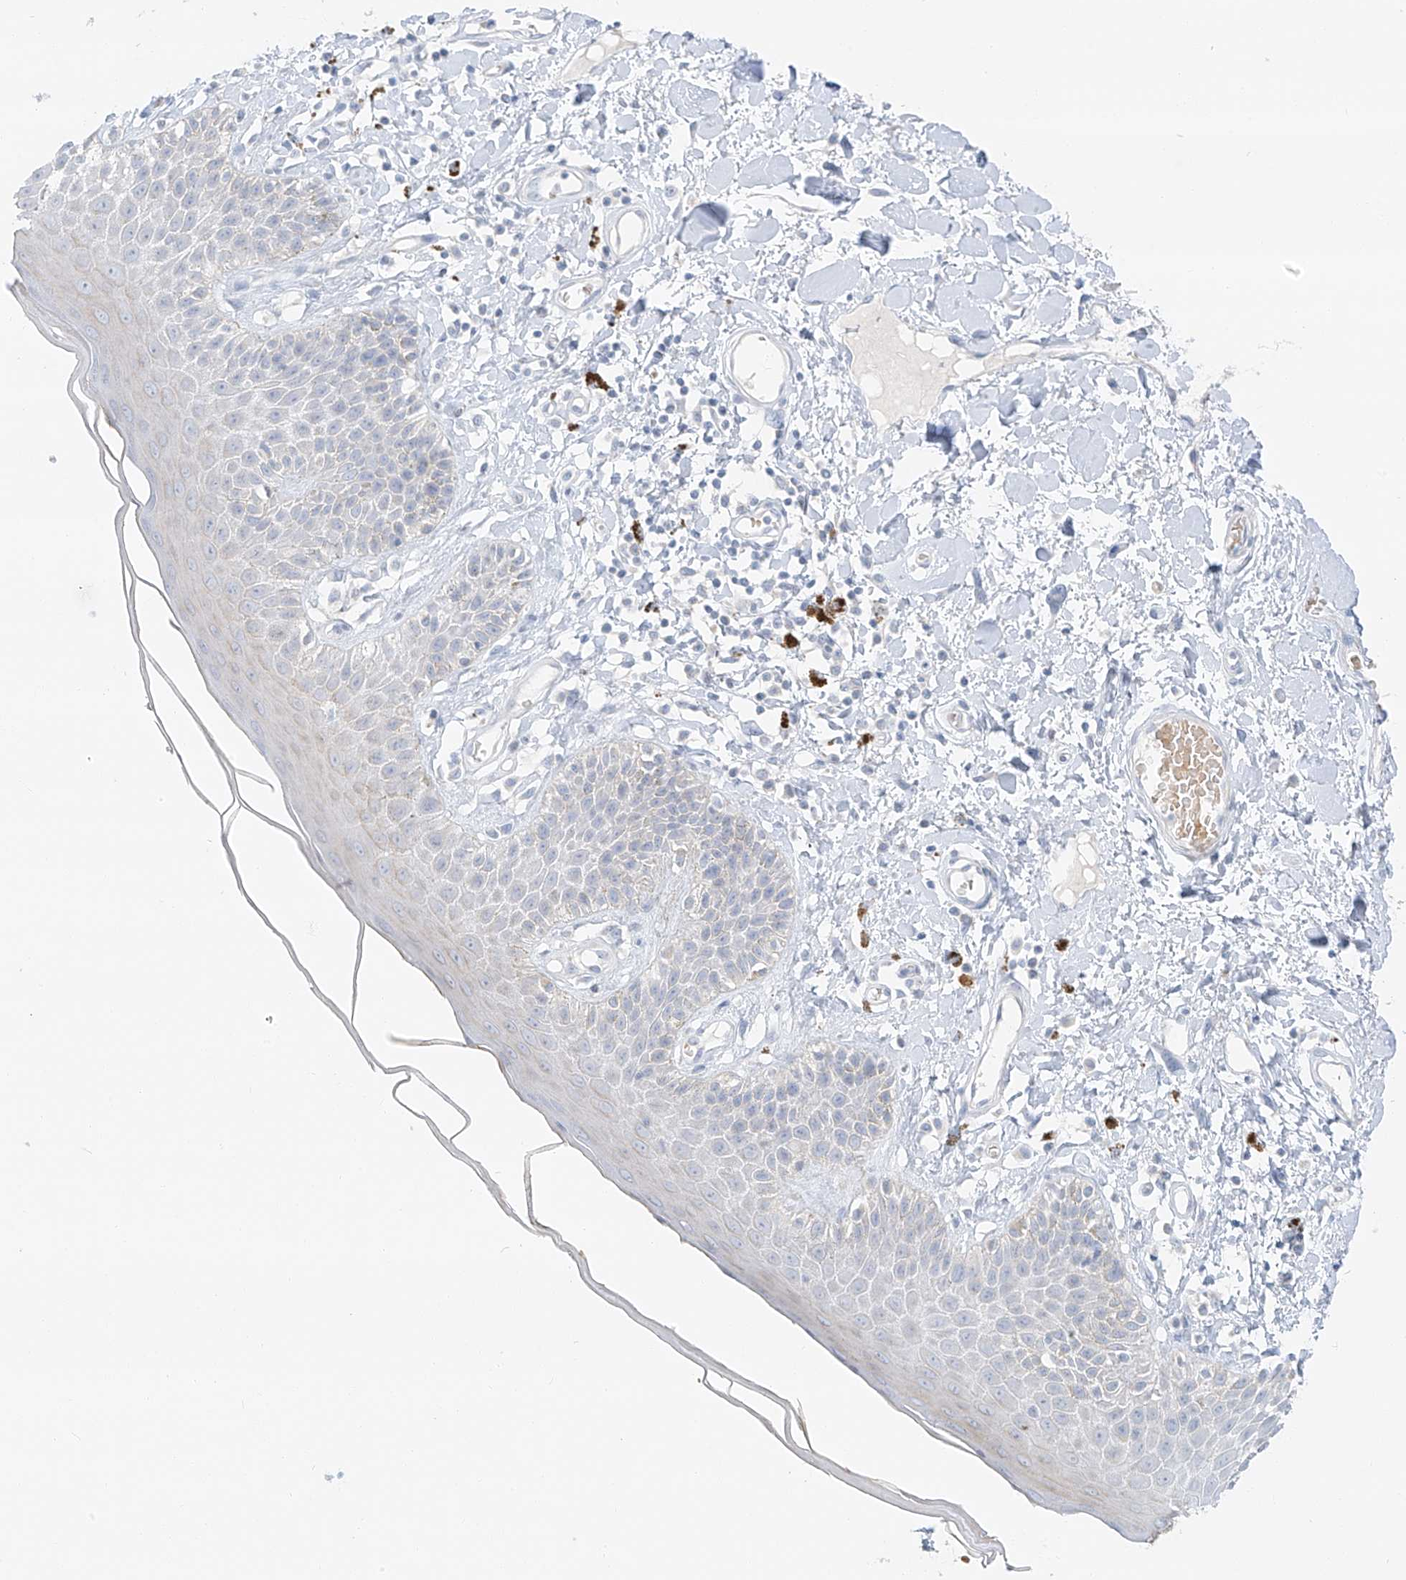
{"staining": {"intensity": "negative", "quantity": "none", "location": "none"}, "tissue": "skin", "cell_type": "Epidermal cells", "image_type": "normal", "snomed": [{"axis": "morphology", "description": "Normal tissue, NOS"}, {"axis": "topography", "description": "Anal"}], "caption": "The IHC photomicrograph has no significant positivity in epidermal cells of skin.", "gene": "PGC", "patient": {"sex": "female", "age": 78}}